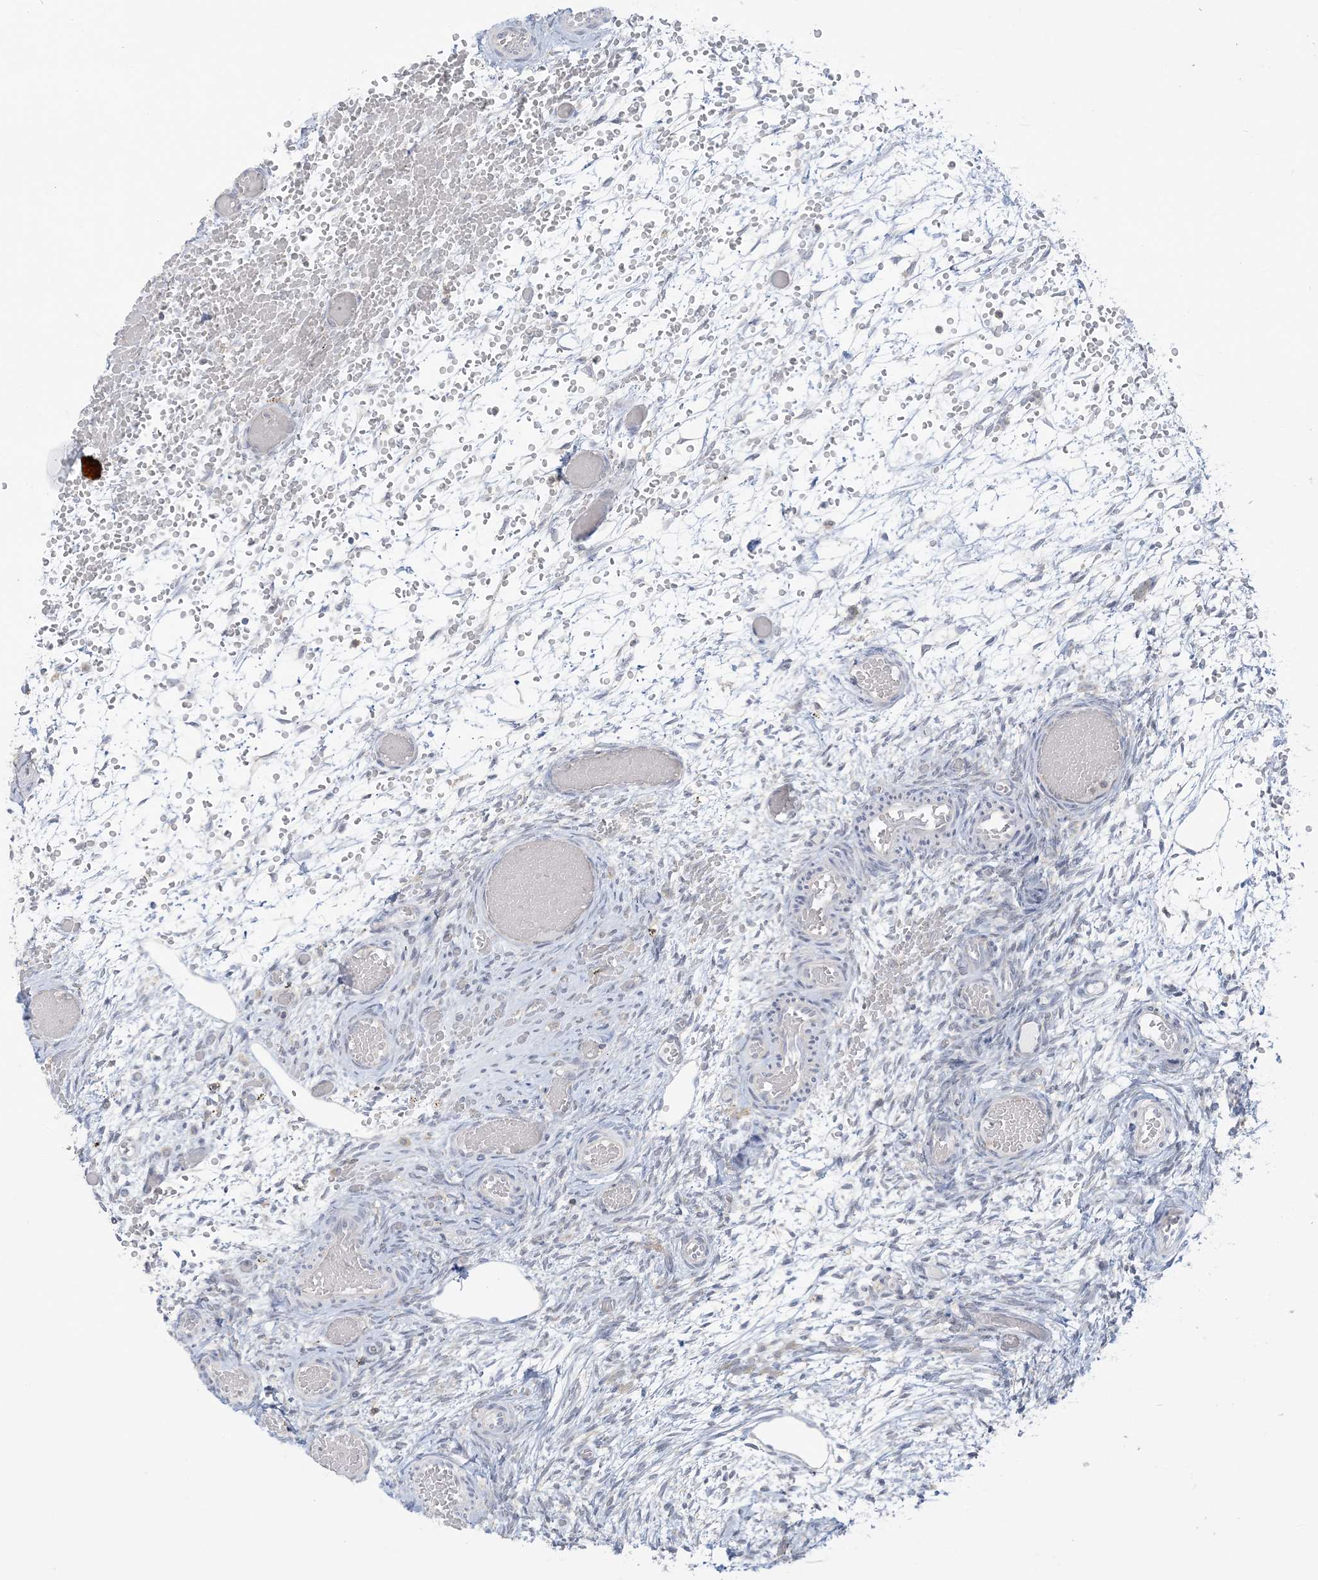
{"staining": {"intensity": "moderate", "quantity": ">75%", "location": "cytoplasmic/membranous"}, "tissue": "ovary", "cell_type": "Follicle cells", "image_type": "normal", "snomed": [{"axis": "morphology", "description": "Adenocarcinoma, NOS"}, {"axis": "topography", "description": "Endometrium"}], "caption": "Immunohistochemical staining of unremarkable ovary exhibits moderate cytoplasmic/membranous protein staining in approximately >75% of follicle cells. (DAB IHC, brown staining for protein, blue staining for nuclei).", "gene": "EEFSEC", "patient": {"sex": "female", "age": 32}}